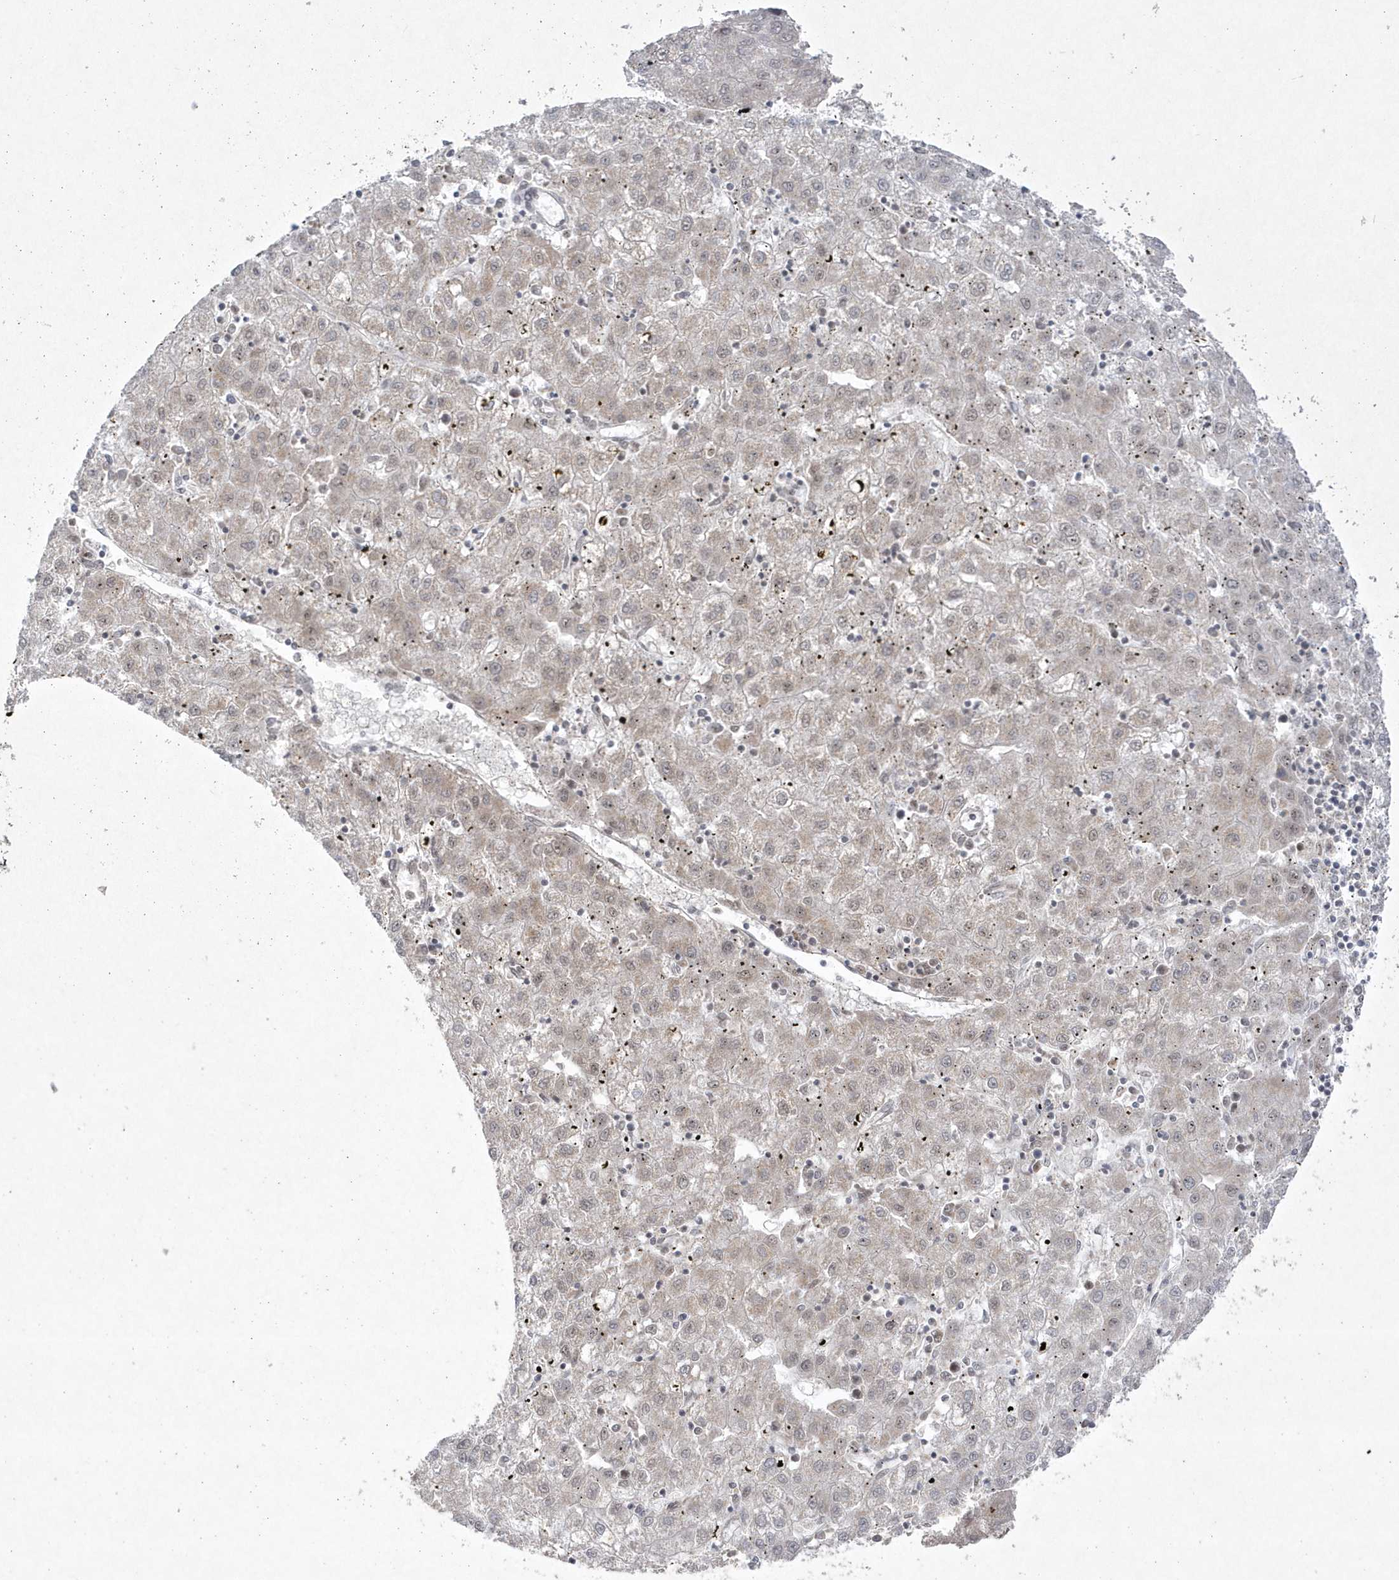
{"staining": {"intensity": "weak", "quantity": "<25%", "location": "cytoplasmic/membranous"}, "tissue": "liver cancer", "cell_type": "Tumor cells", "image_type": "cancer", "snomed": [{"axis": "morphology", "description": "Carcinoma, Hepatocellular, NOS"}, {"axis": "topography", "description": "Liver"}], "caption": "The image reveals no staining of tumor cells in liver cancer.", "gene": "CPSF3", "patient": {"sex": "male", "age": 72}}